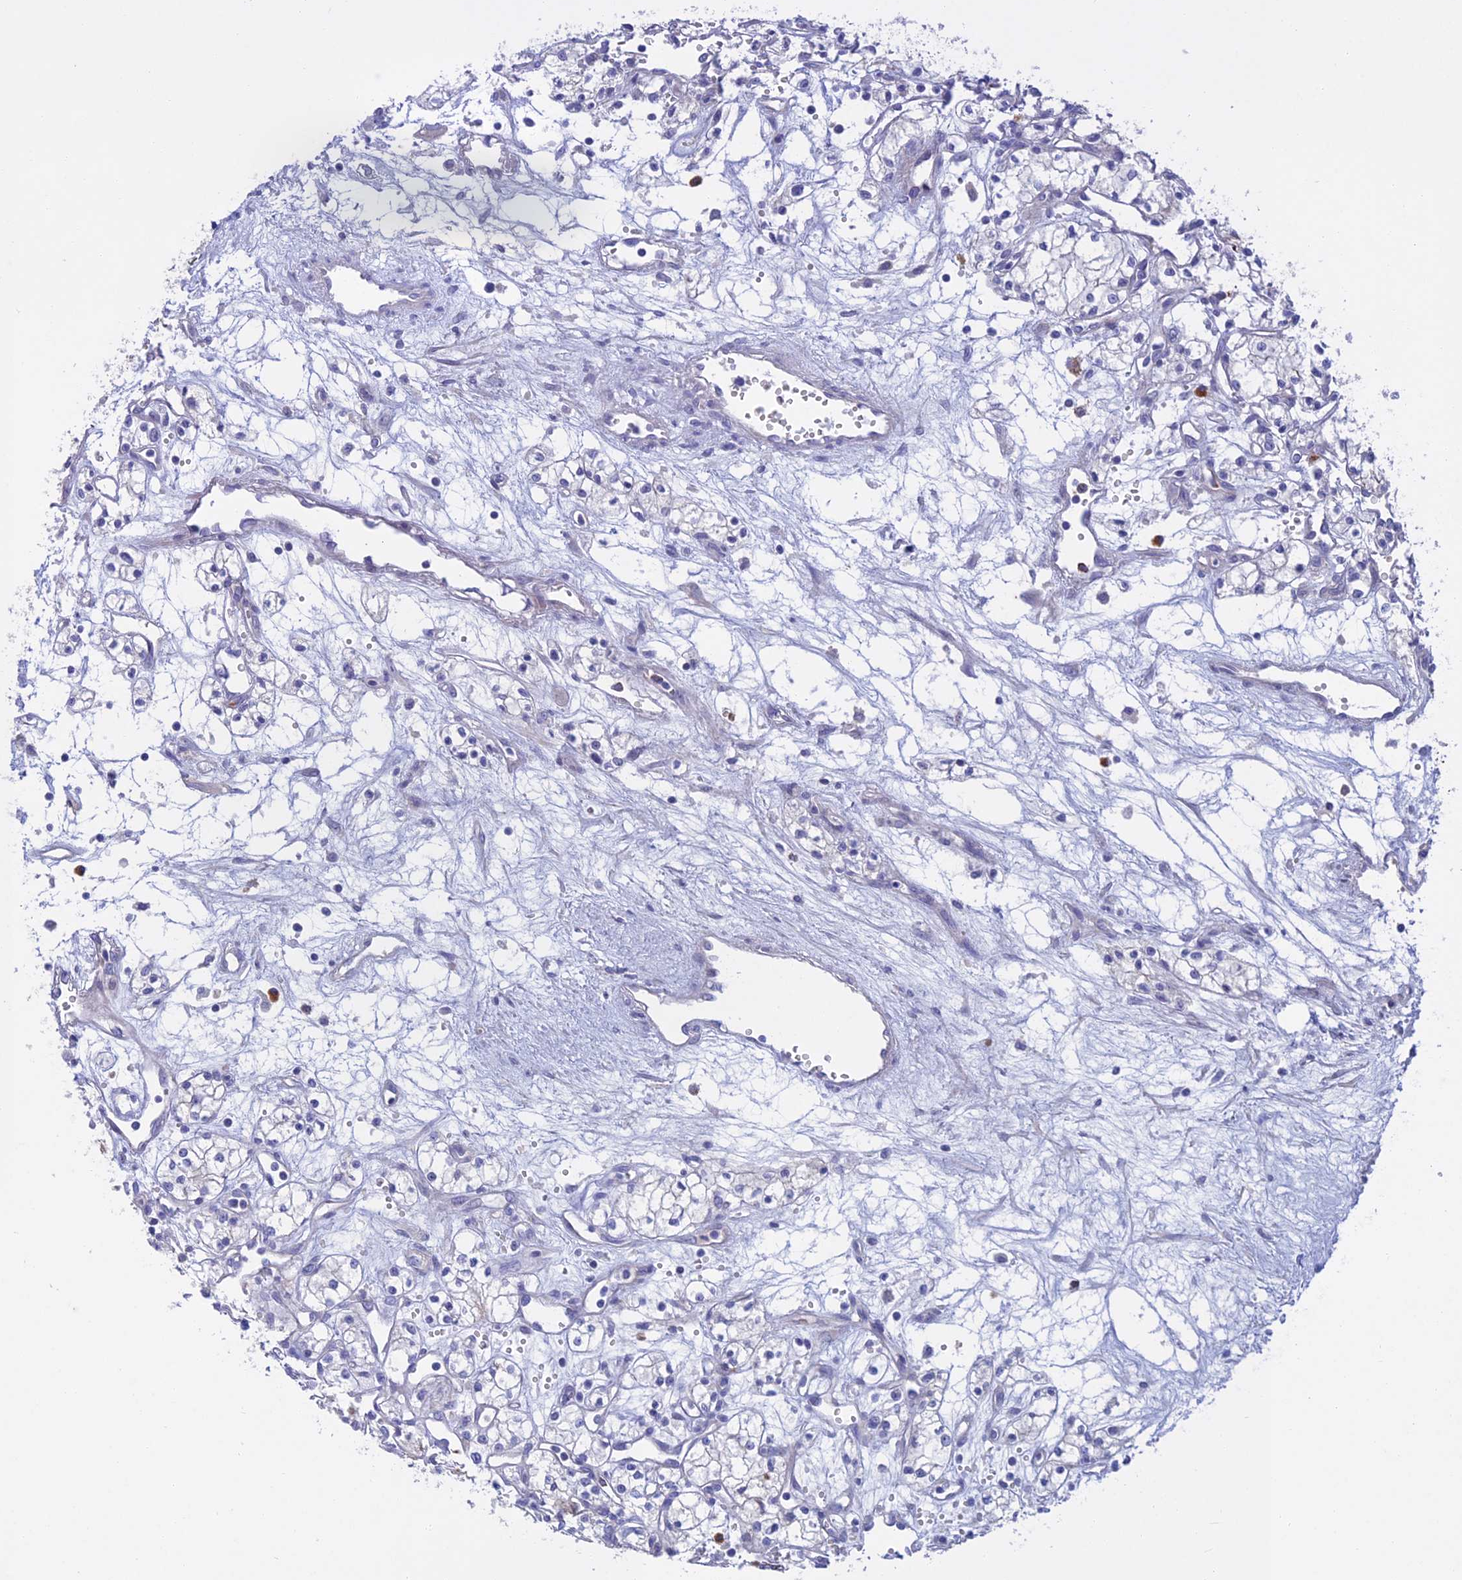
{"staining": {"intensity": "negative", "quantity": "none", "location": "none"}, "tissue": "renal cancer", "cell_type": "Tumor cells", "image_type": "cancer", "snomed": [{"axis": "morphology", "description": "Adenocarcinoma, NOS"}, {"axis": "topography", "description": "Kidney"}], "caption": "This photomicrograph is of renal cancer (adenocarcinoma) stained with IHC to label a protein in brown with the nuclei are counter-stained blue. There is no expression in tumor cells. (Brightfield microscopy of DAB IHC at high magnification).", "gene": "SLC2A6", "patient": {"sex": "male", "age": 59}}